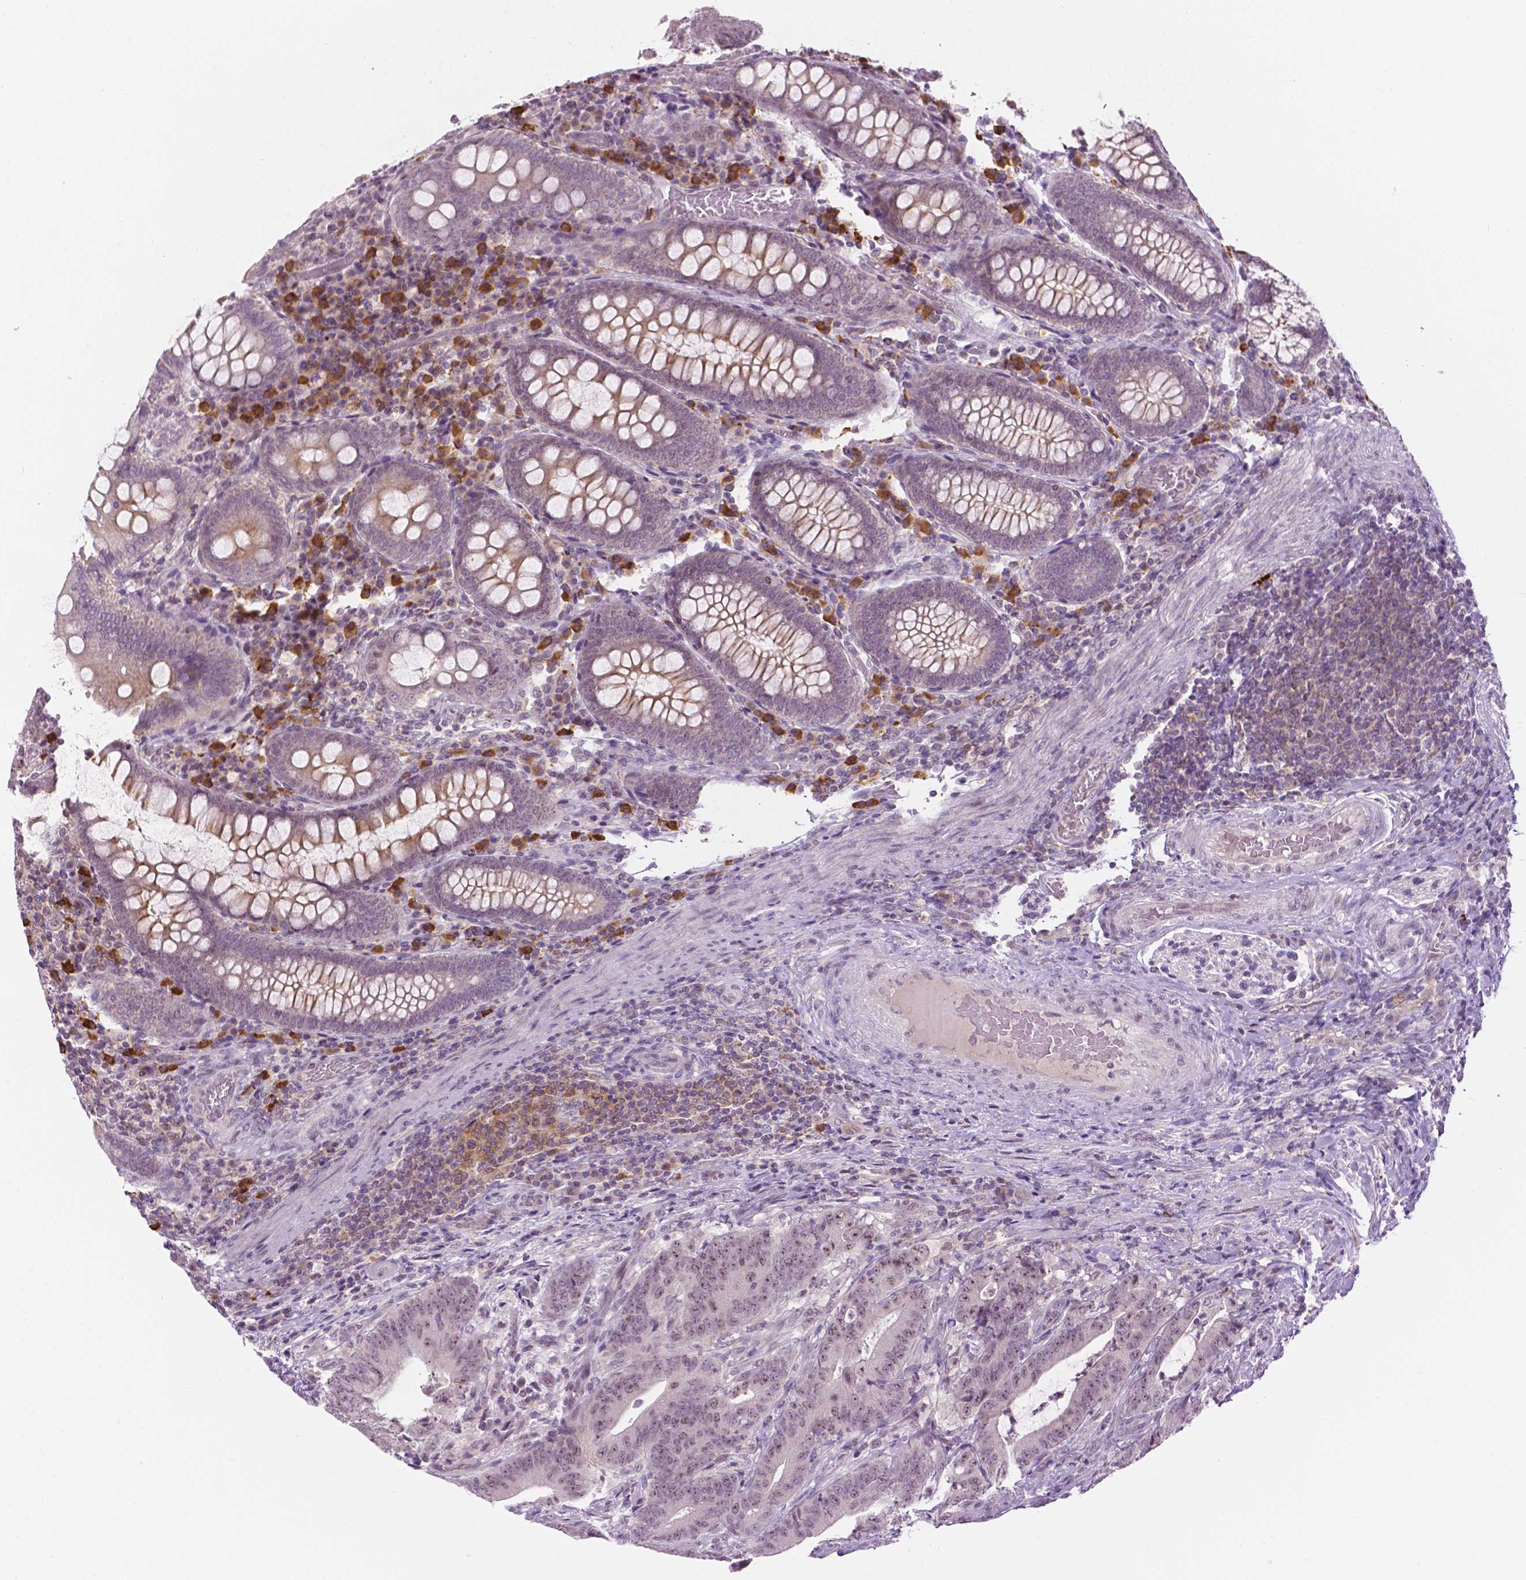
{"staining": {"intensity": "weak", "quantity": "<25%", "location": "nuclear"}, "tissue": "colorectal cancer", "cell_type": "Tumor cells", "image_type": "cancer", "snomed": [{"axis": "morphology", "description": "Adenocarcinoma, NOS"}, {"axis": "topography", "description": "Colon"}], "caption": "Immunohistochemical staining of colorectal cancer displays no significant expression in tumor cells. (Brightfield microscopy of DAB immunohistochemistry at high magnification).", "gene": "DENND4A", "patient": {"sex": "female", "age": 43}}